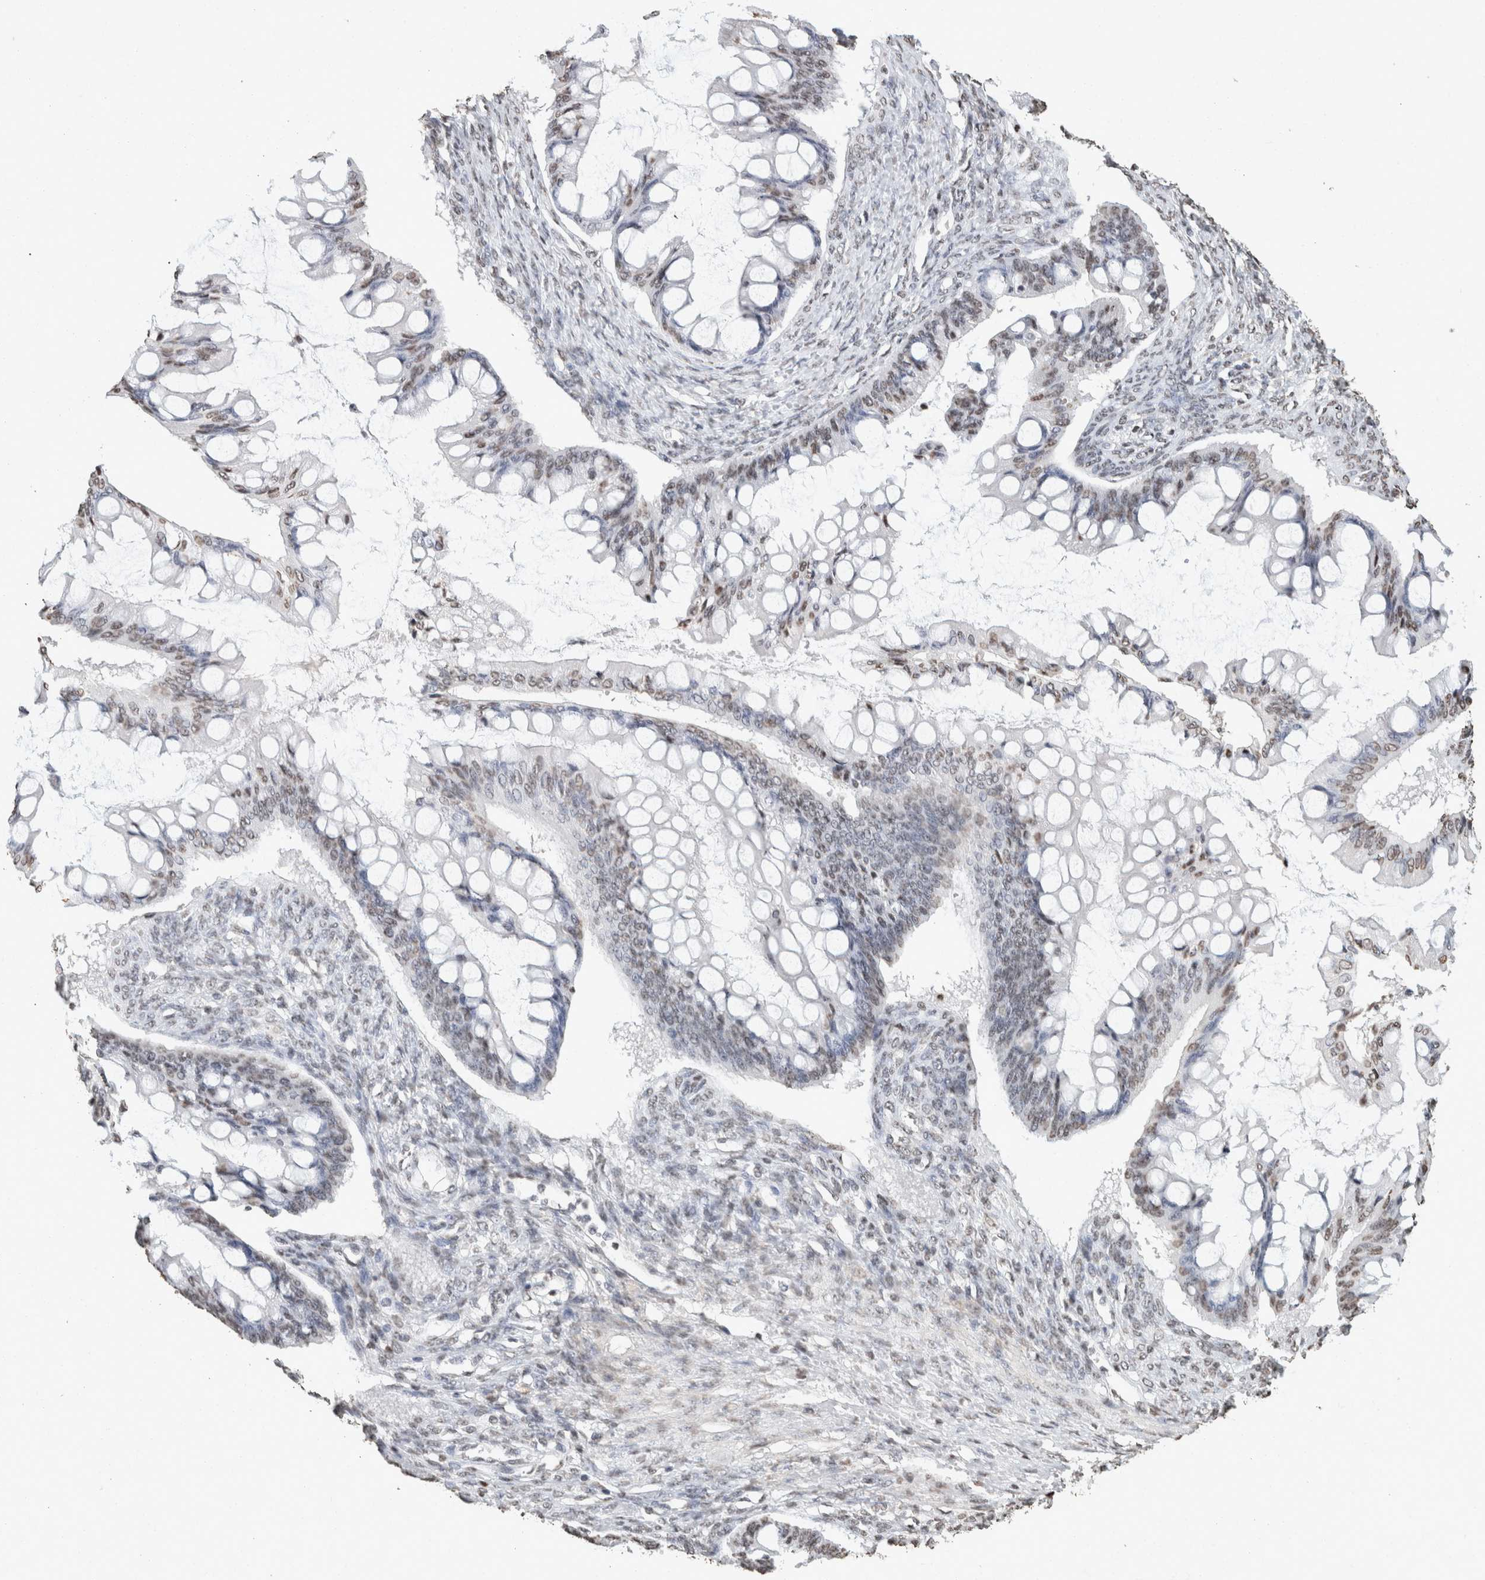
{"staining": {"intensity": "weak", "quantity": "25%-75%", "location": "nuclear"}, "tissue": "ovarian cancer", "cell_type": "Tumor cells", "image_type": "cancer", "snomed": [{"axis": "morphology", "description": "Cystadenocarcinoma, mucinous, NOS"}, {"axis": "topography", "description": "Ovary"}], "caption": "An immunohistochemistry (IHC) photomicrograph of neoplastic tissue is shown. Protein staining in brown labels weak nuclear positivity in ovarian cancer (mucinous cystadenocarcinoma) within tumor cells. The protein is shown in brown color, while the nuclei are stained blue.", "gene": "CNTN1", "patient": {"sex": "female", "age": 73}}